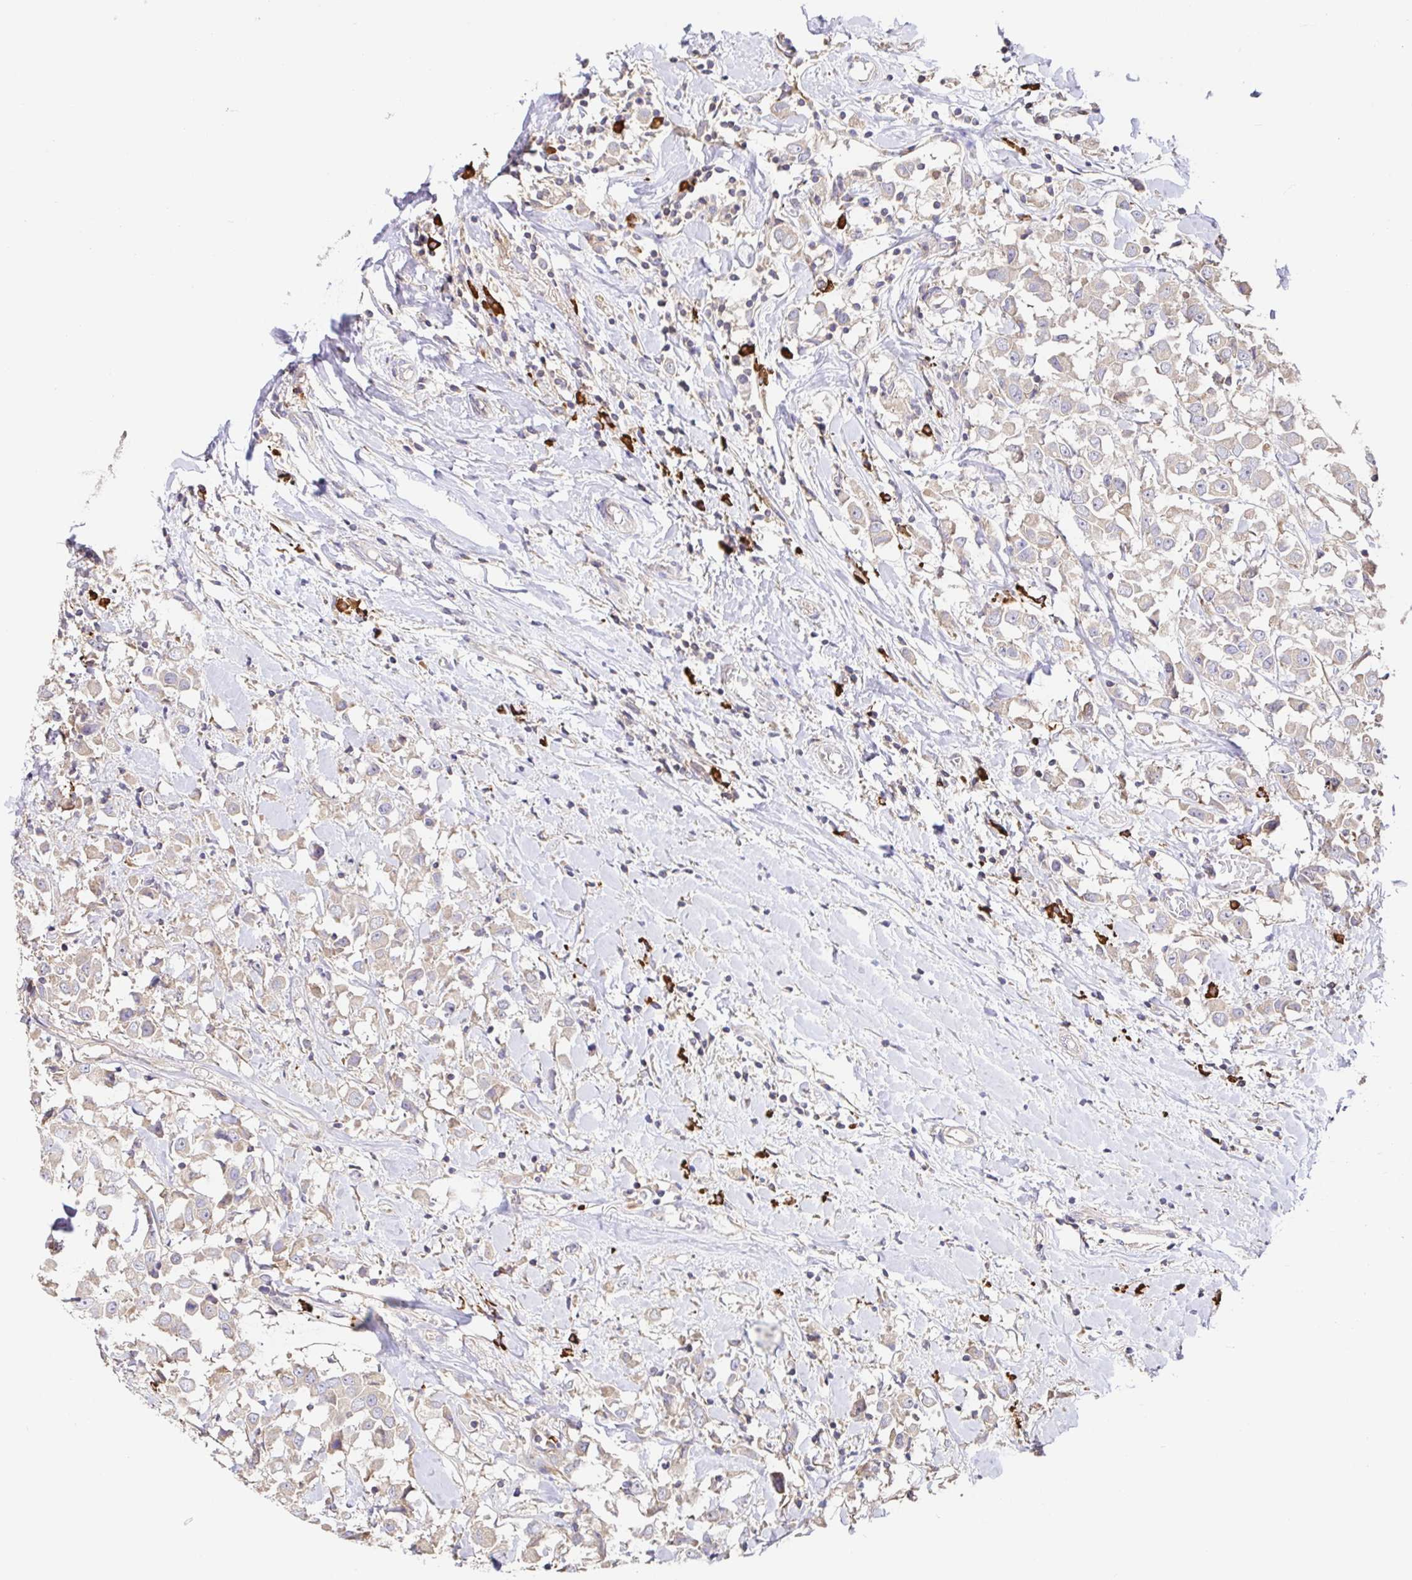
{"staining": {"intensity": "negative", "quantity": "none", "location": "none"}, "tissue": "breast cancer", "cell_type": "Tumor cells", "image_type": "cancer", "snomed": [{"axis": "morphology", "description": "Duct carcinoma"}, {"axis": "topography", "description": "Breast"}], "caption": "DAB (3,3'-diaminobenzidine) immunohistochemical staining of intraductal carcinoma (breast) displays no significant expression in tumor cells. (Stains: DAB IHC with hematoxylin counter stain, Microscopy: brightfield microscopy at high magnification).", "gene": "HAGH", "patient": {"sex": "female", "age": 61}}